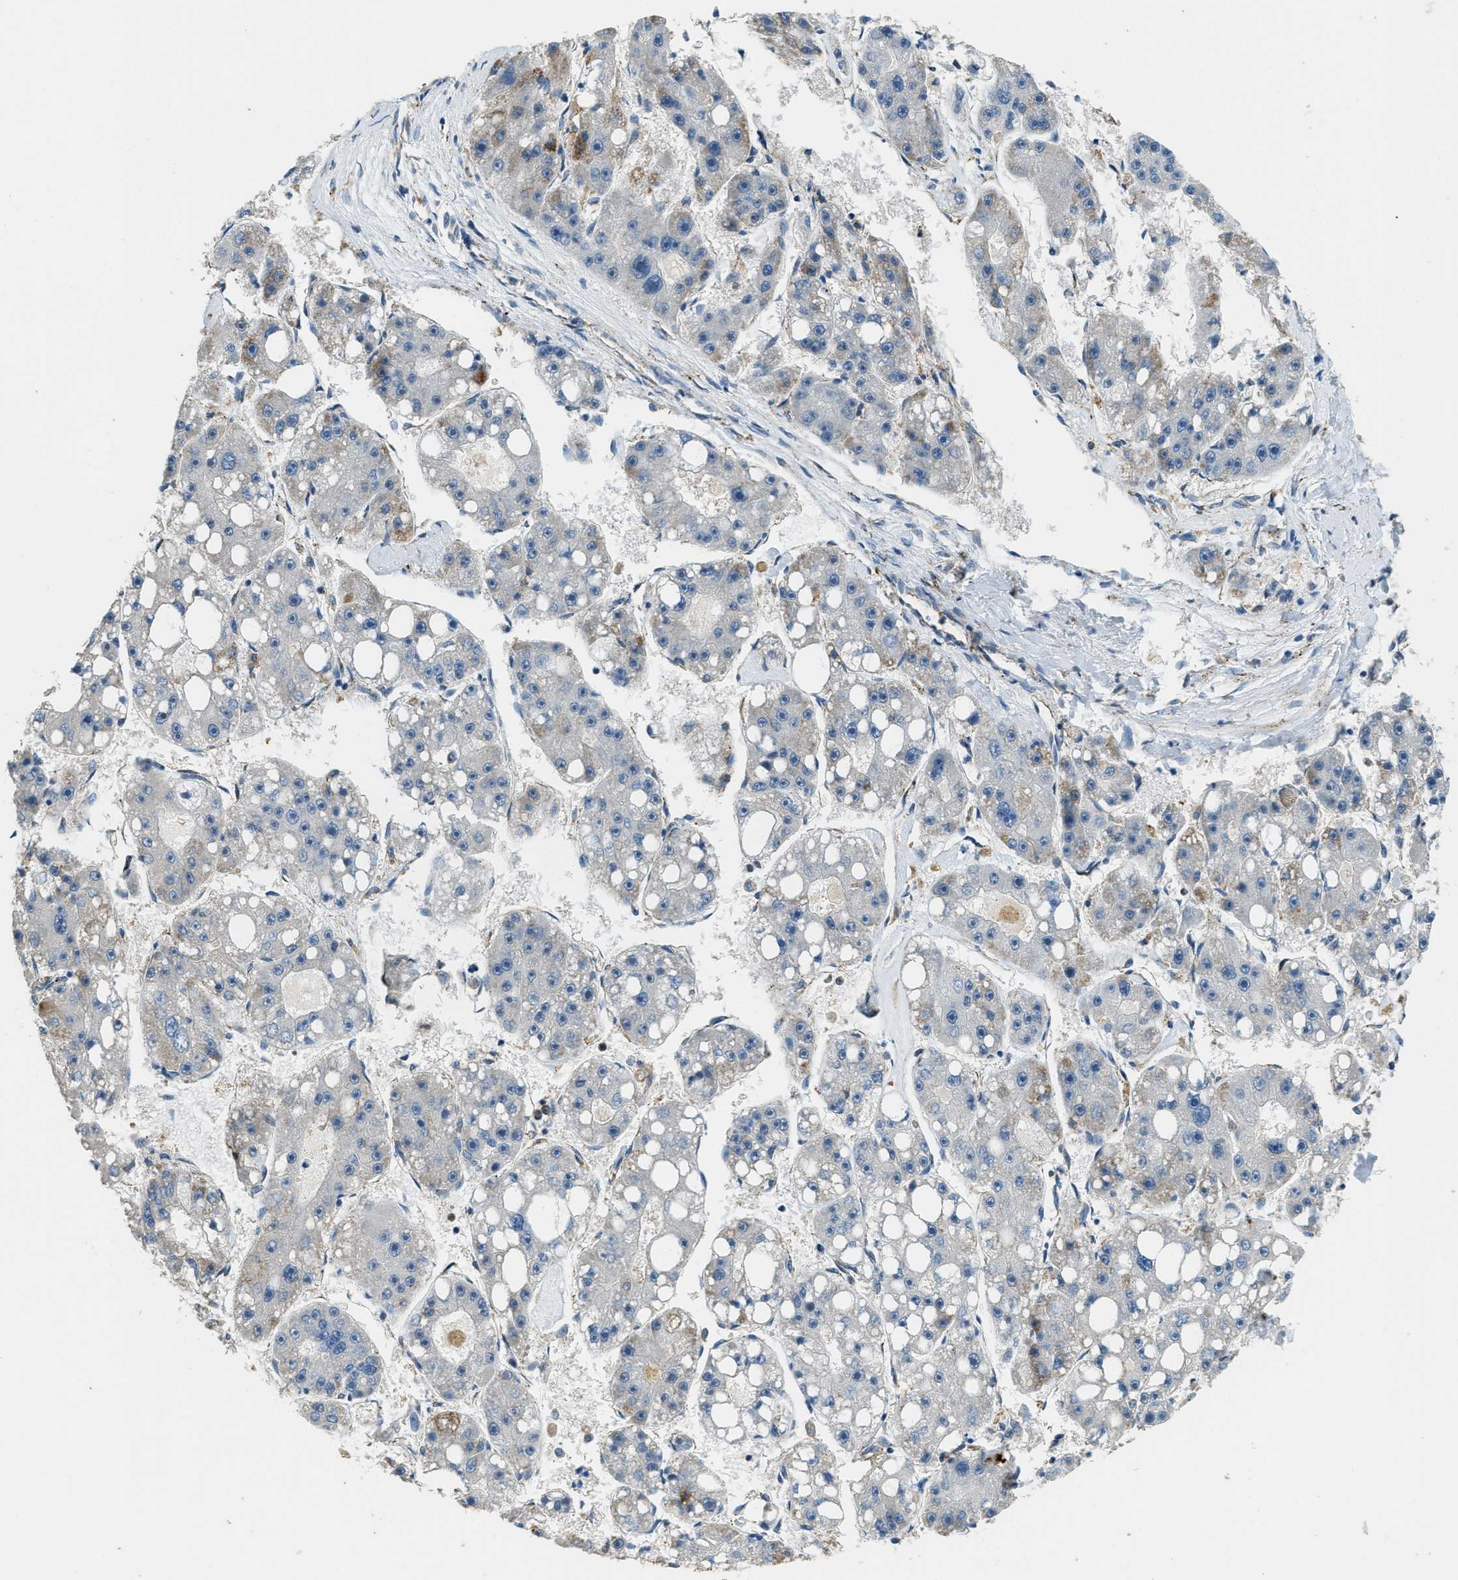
{"staining": {"intensity": "negative", "quantity": "none", "location": "none"}, "tissue": "liver cancer", "cell_type": "Tumor cells", "image_type": "cancer", "snomed": [{"axis": "morphology", "description": "Carcinoma, Hepatocellular, NOS"}, {"axis": "topography", "description": "Liver"}], "caption": "Liver cancer was stained to show a protein in brown. There is no significant expression in tumor cells.", "gene": "HERC2", "patient": {"sex": "female", "age": 61}}